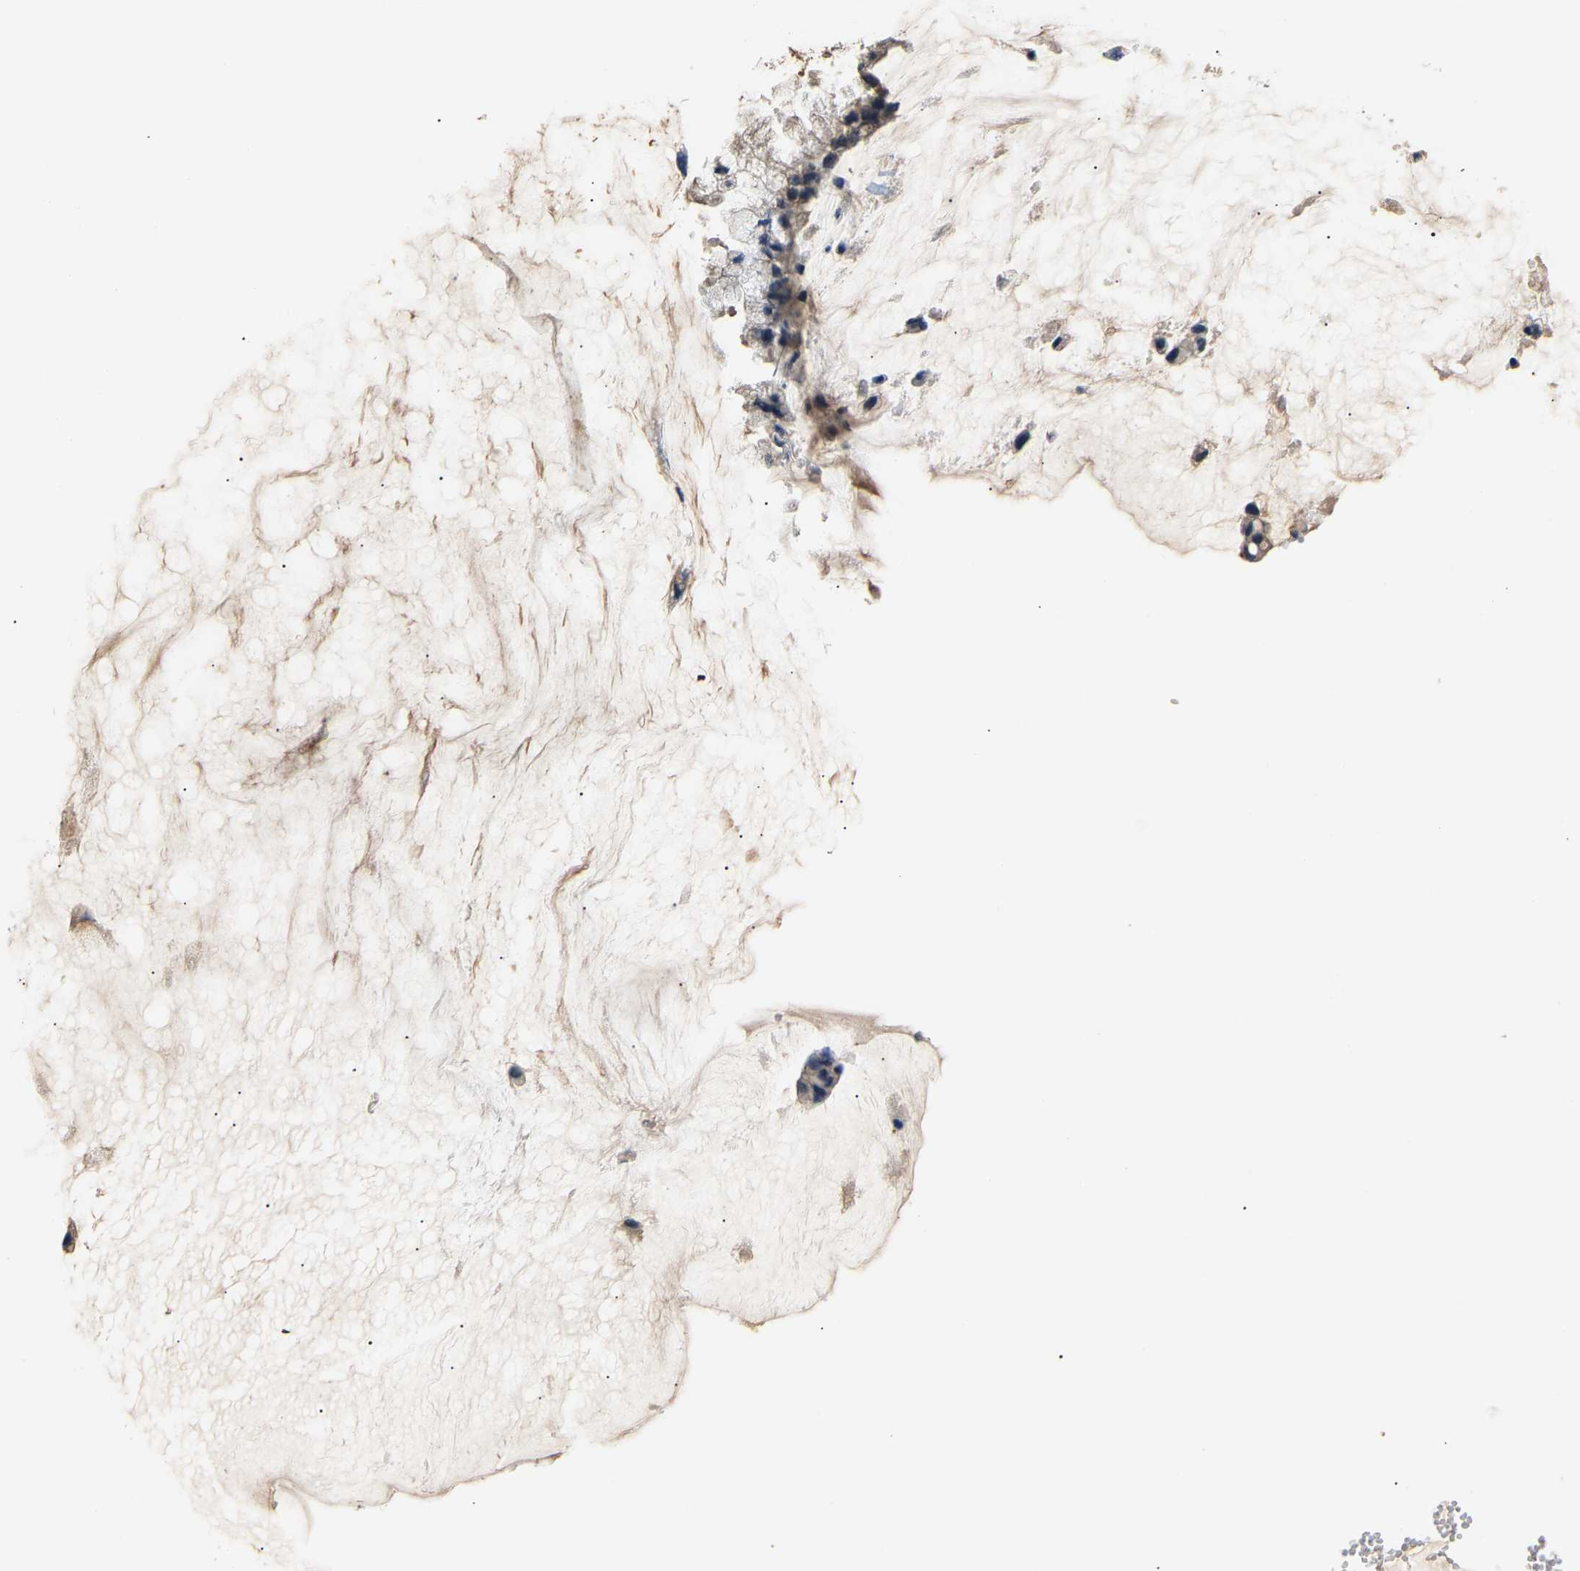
{"staining": {"intensity": "weak", "quantity": ">75%", "location": "cytoplasmic/membranous"}, "tissue": "ovarian cancer", "cell_type": "Tumor cells", "image_type": "cancer", "snomed": [{"axis": "morphology", "description": "Cystadenocarcinoma, mucinous, NOS"}, {"axis": "topography", "description": "Ovary"}], "caption": "Immunohistochemistry (IHC) photomicrograph of ovarian cancer stained for a protein (brown), which displays low levels of weak cytoplasmic/membranous positivity in approximately >75% of tumor cells.", "gene": "GPI", "patient": {"sex": "female", "age": 39}}